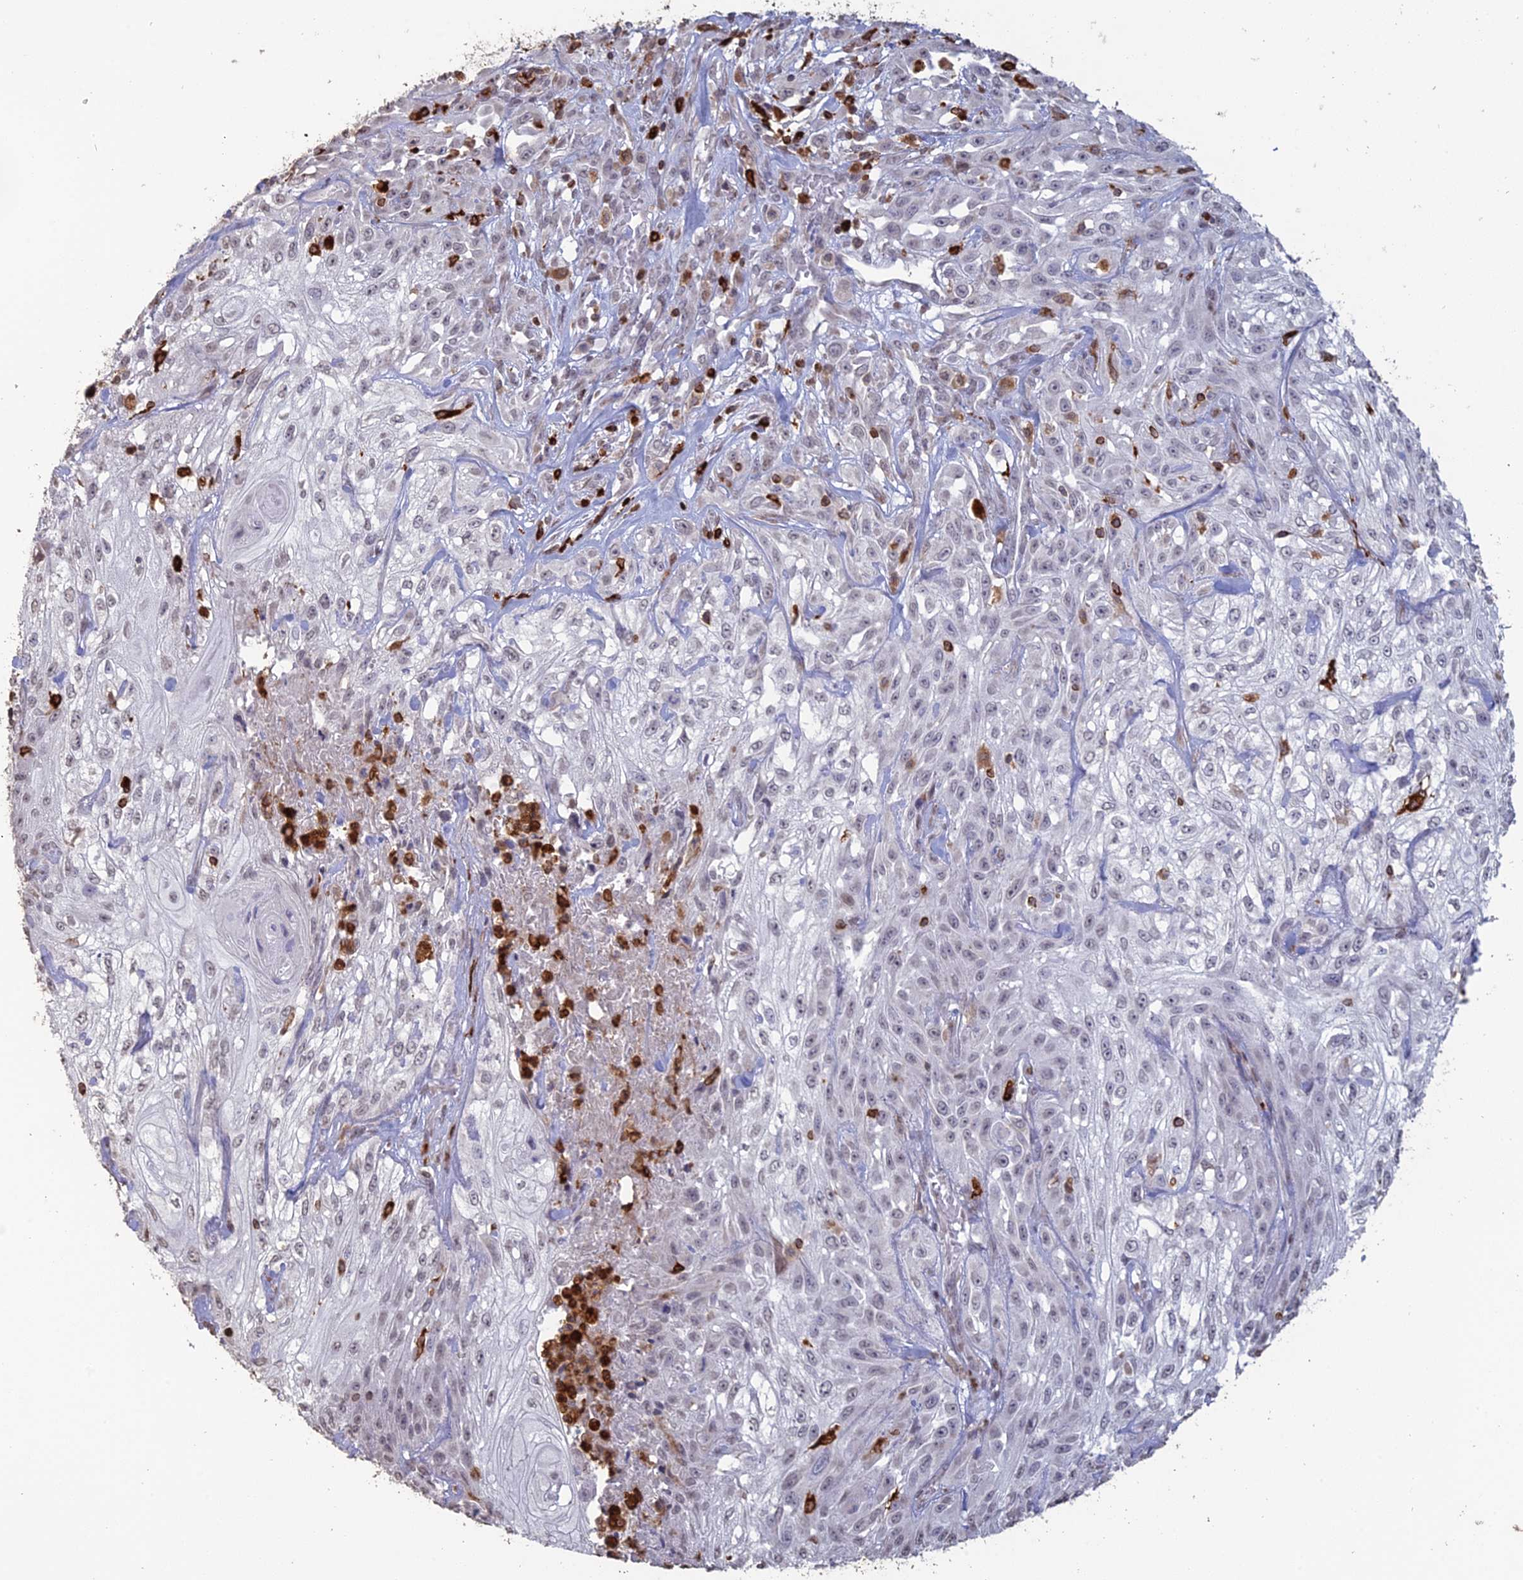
{"staining": {"intensity": "negative", "quantity": "none", "location": "none"}, "tissue": "skin cancer", "cell_type": "Tumor cells", "image_type": "cancer", "snomed": [{"axis": "morphology", "description": "Squamous cell carcinoma, NOS"}, {"axis": "morphology", "description": "Squamous cell carcinoma, metastatic, NOS"}, {"axis": "topography", "description": "Skin"}, {"axis": "topography", "description": "Lymph node"}], "caption": "There is no significant staining in tumor cells of skin cancer. The staining was performed using DAB to visualize the protein expression in brown, while the nuclei were stained in blue with hematoxylin (Magnification: 20x).", "gene": "APOBR", "patient": {"sex": "male", "age": 75}}